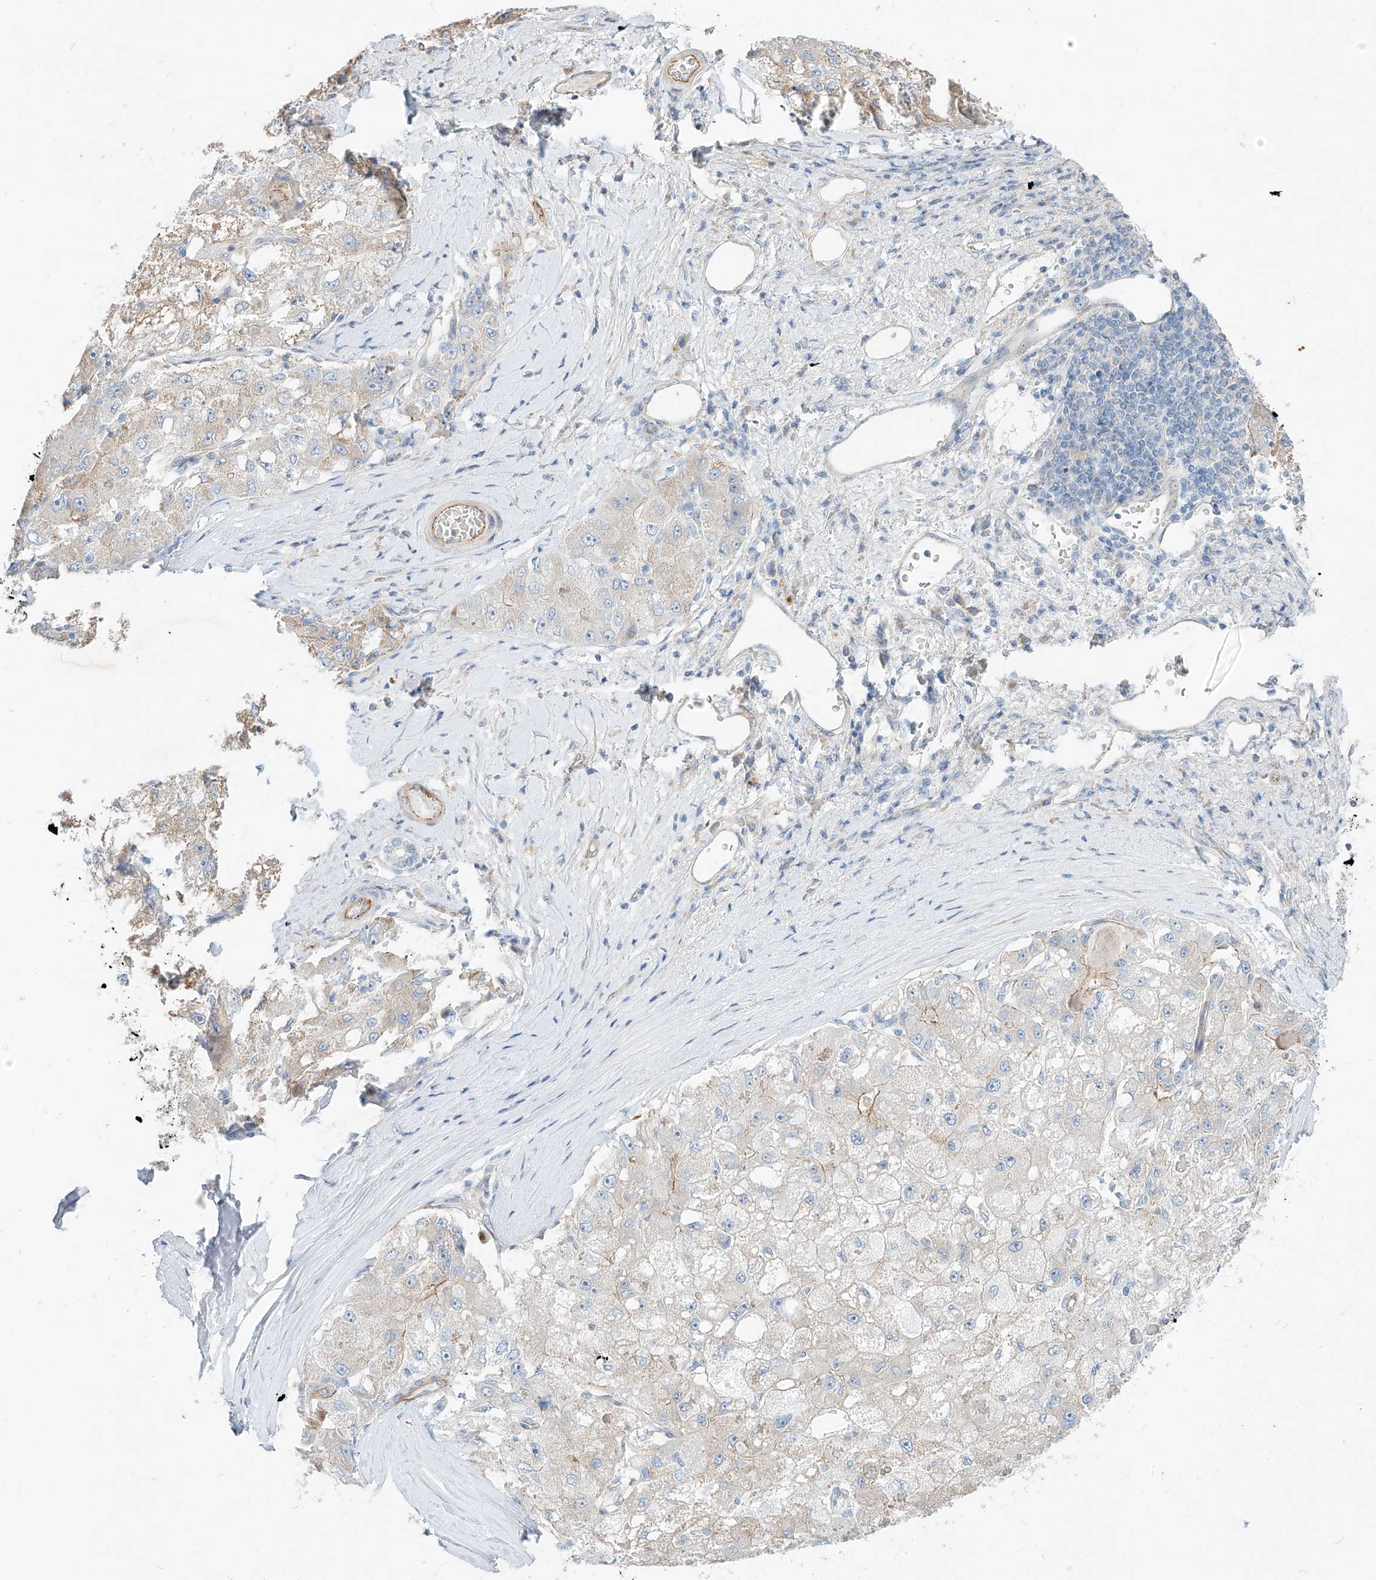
{"staining": {"intensity": "weak", "quantity": "25%-75%", "location": "cytoplasmic/membranous"}, "tissue": "liver cancer", "cell_type": "Tumor cells", "image_type": "cancer", "snomed": [{"axis": "morphology", "description": "Carcinoma, Hepatocellular, NOS"}, {"axis": "topography", "description": "Liver"}], "caption": "Human hepatocellular carcinoma (liver) stained with a protein marker displays weak staining in tumor cells.", "gene": "AJM1", "patient": {"sex": "male", "age": 80}}